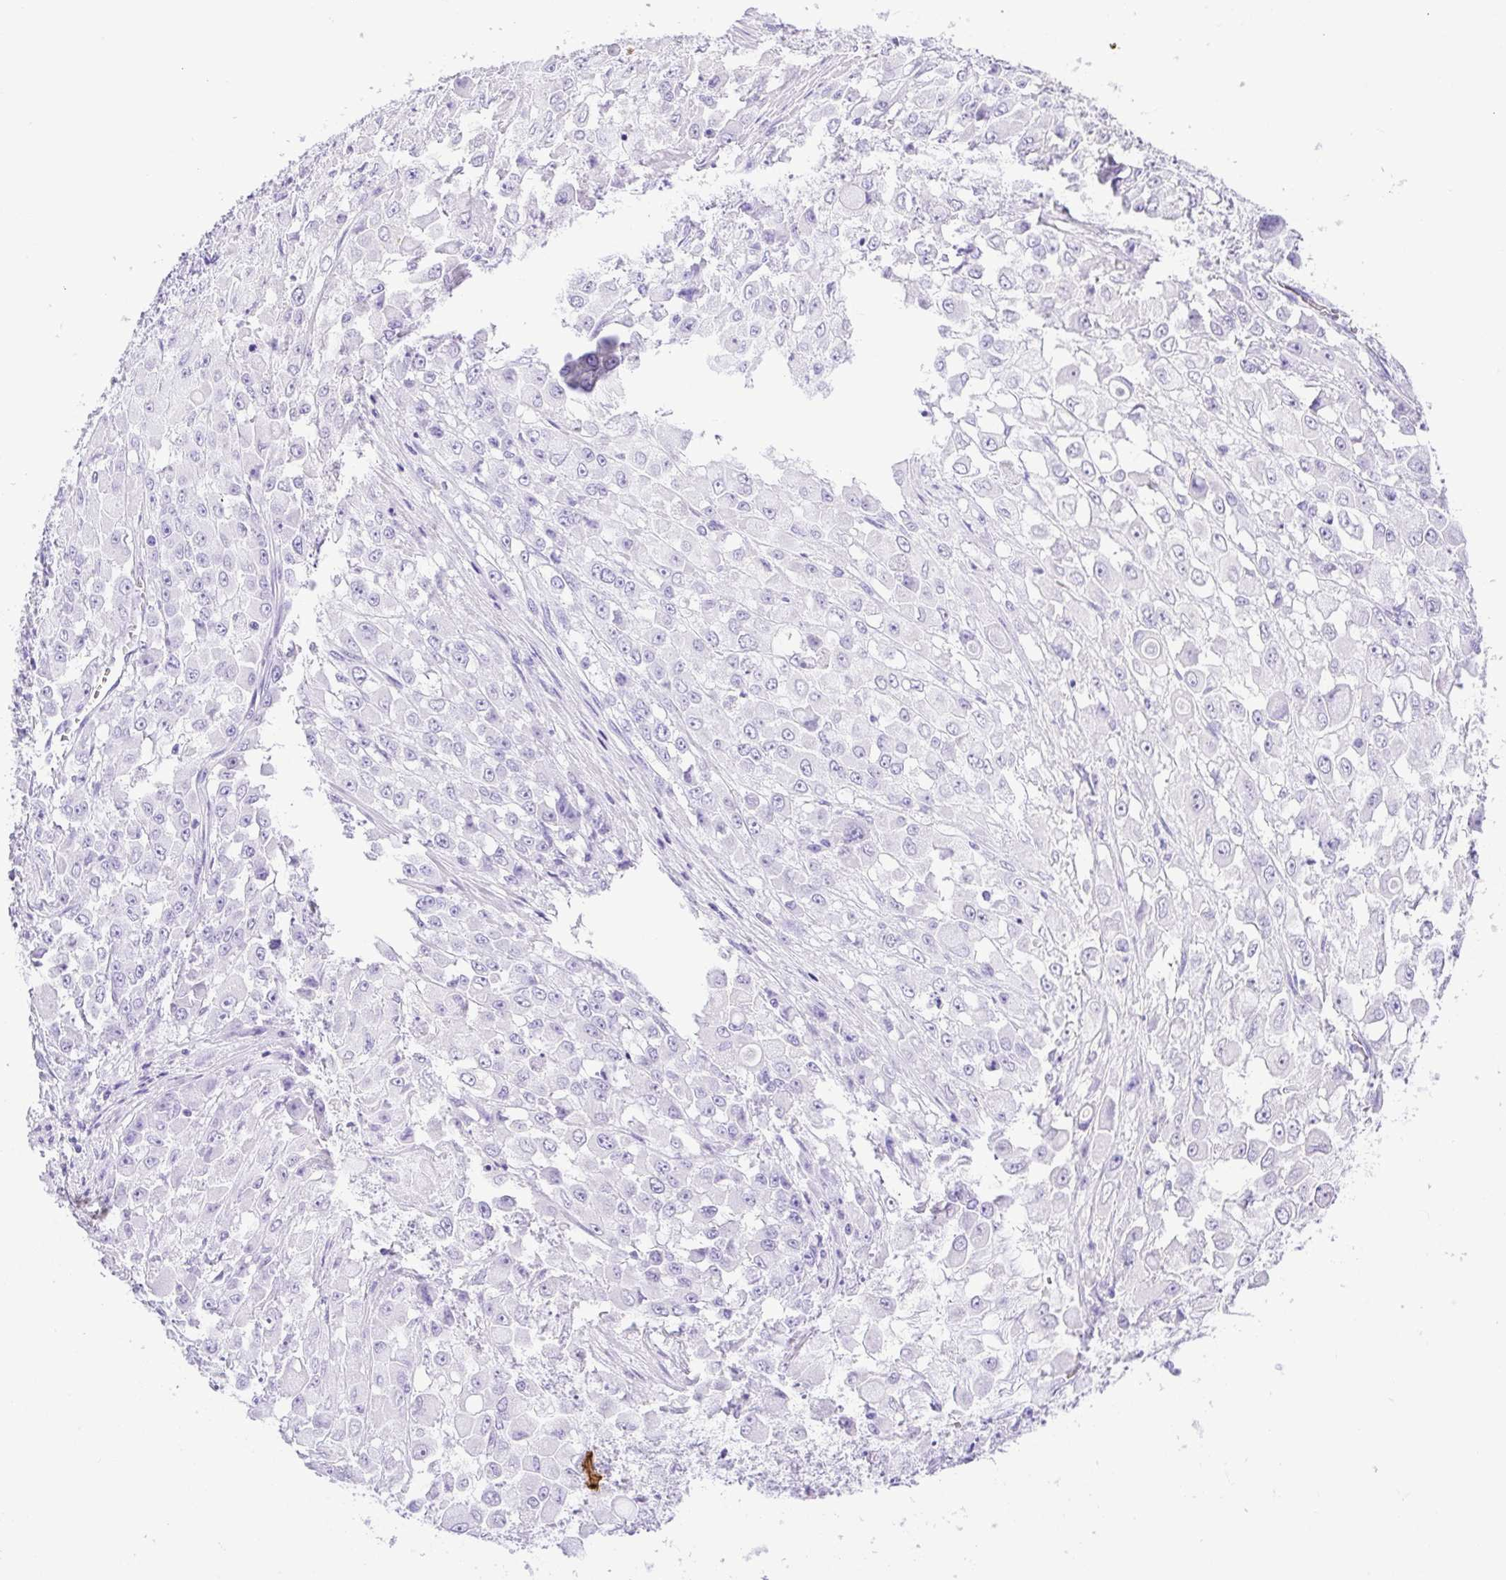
{"staining": {"intensity": "negative", "quantity": "none", "location": "none"}, "tissue": "stomach cancer", "cell_type": "Tumor cells", "image_type": "cancer", "snomed": [{"axis": "morphology", "description": "Adenocarcinoma, NOS"}, {"axis": "topography", "description": "Stomach"}], "caption": "Immunohistochemistry of human stomach cancer (adenocarcinoma) exhibits no expression in tumor cells.", "gene": "CDSN", "patient": {"sex": "female", "age": 76}}